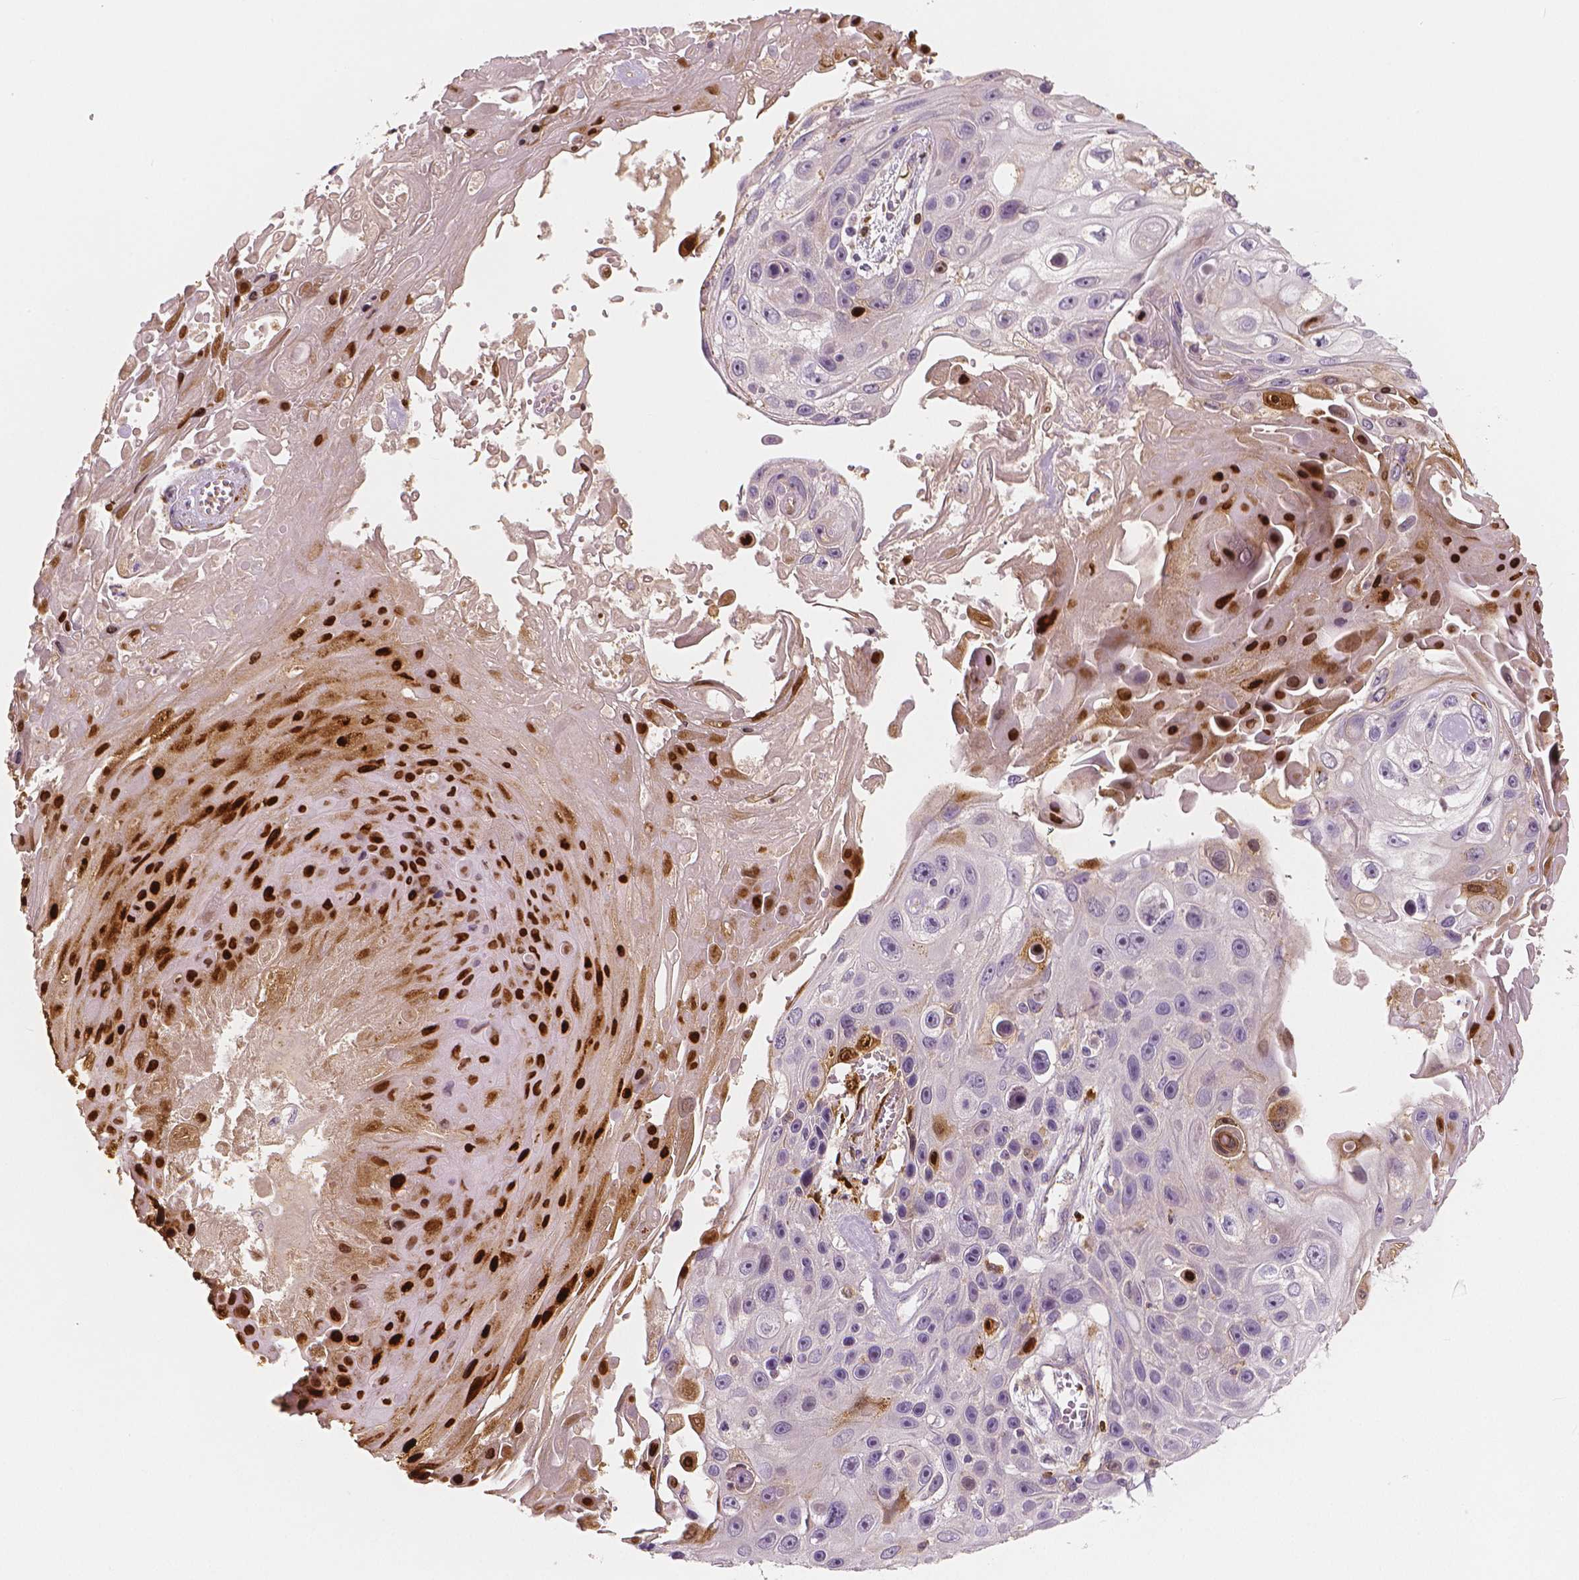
{"staining": {"intensity": "strong", "quantity": "<25%", "location": "cytoplasmic/membranous,nuclear"}, "tissue": "skin cancer", "cell_type": "Tumor cells", "image_type": "cancer", "snomed": [{"axis": "morphology", "description": "Squamous cell carcinoma, NOS"}, {"axis": "topography", "description": "Skin"}], "caption": "Strong cytoplasmic/membranous and nuclear protein staining is seen in approximately <25% of tumor cells in squamous cell carcinoma (skin).", "gene": "RNASE7", "patient": {"sex": "male", "age": 82}}